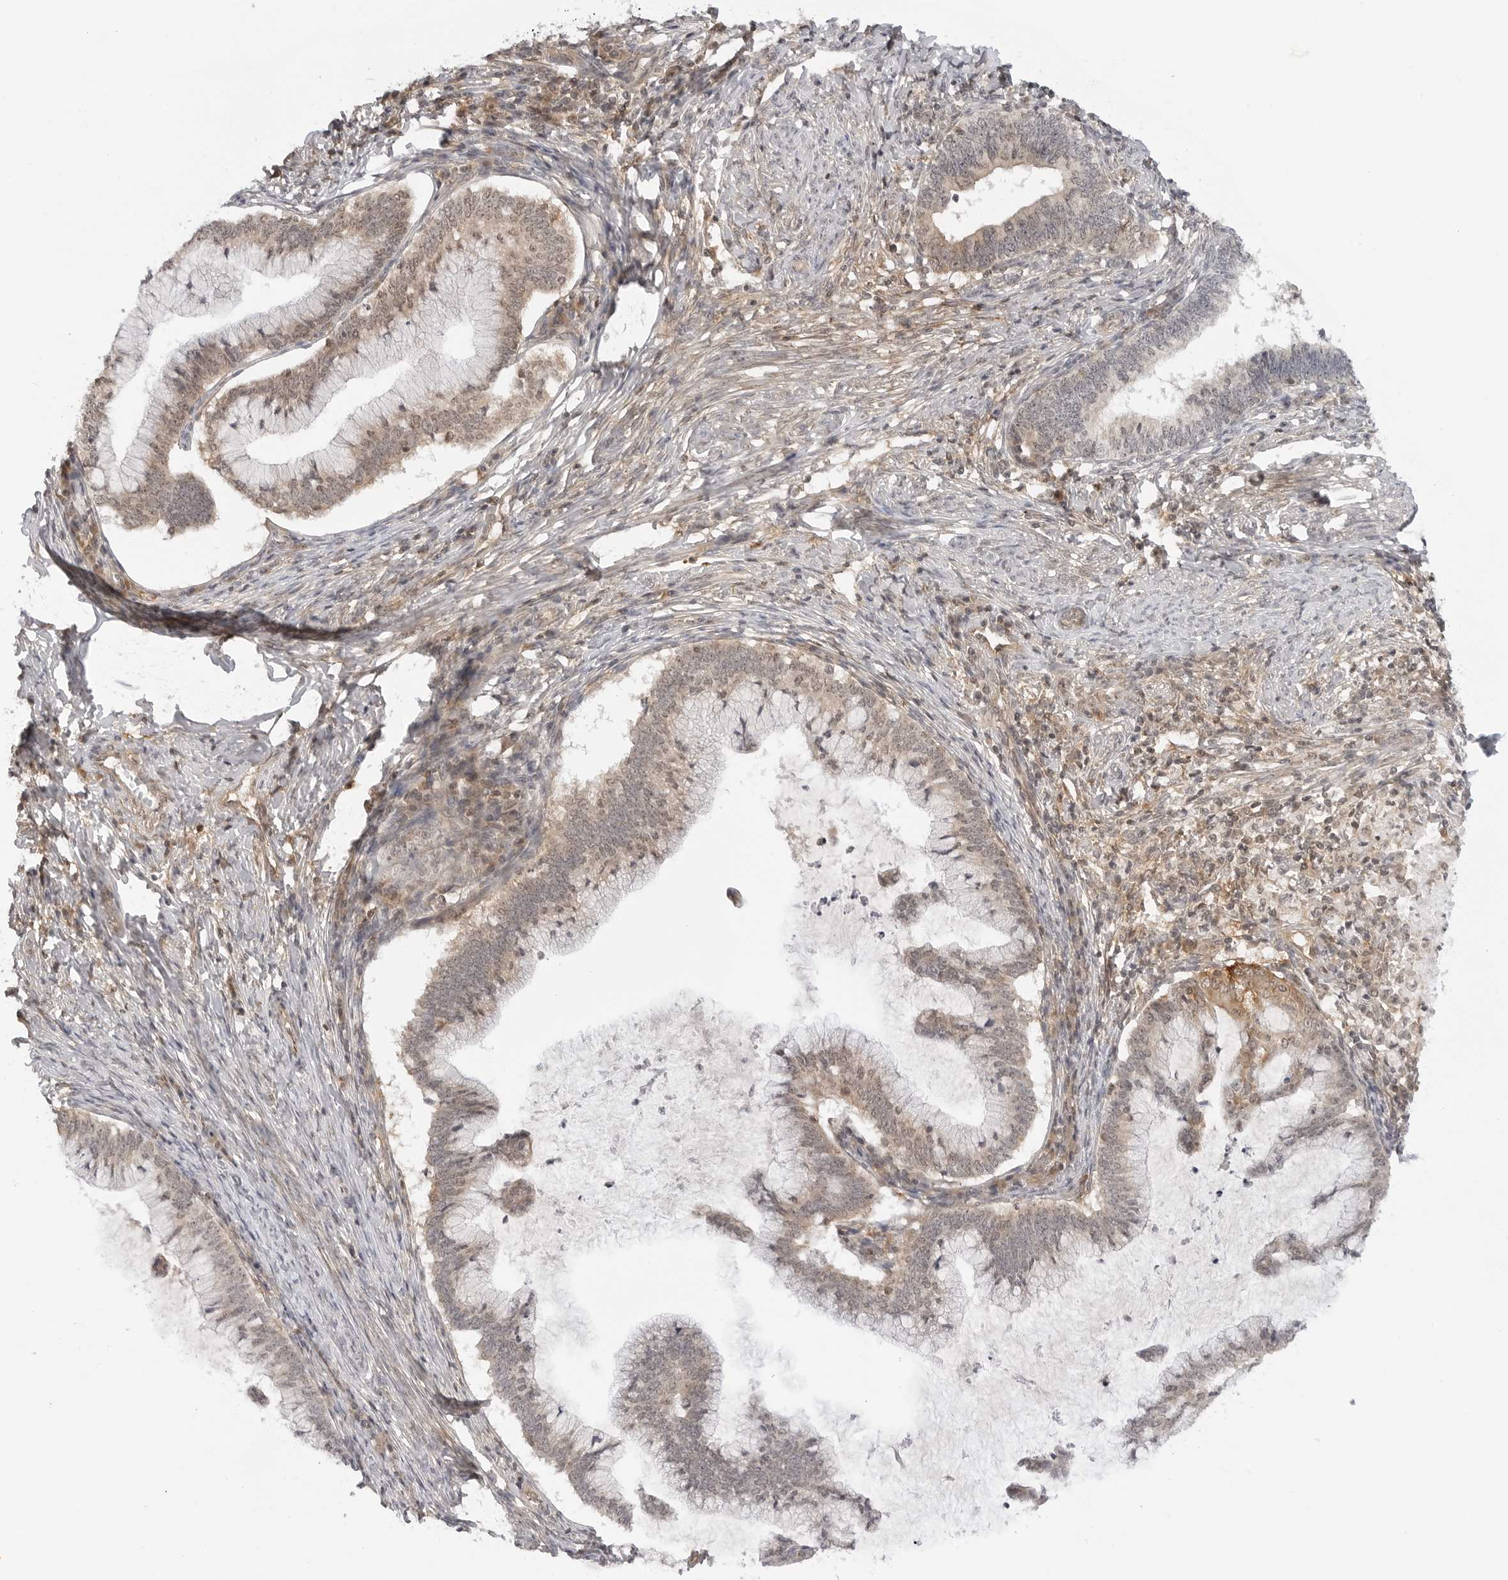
{"staining": {"intensity": "weak", "quantity": "25%-75%", "location": "cytoplasmic/membranous,nuclear"}, "tissue": "cervical cancer", "cell_type": "Tumor cells", "image_type": "cancer", "snomed": [{"axis": "morphology", "description": "Adenocarcinoma, NOS"}, {"axis": "topography", "description": "Cervix"}], "caption": "Immunohistochemical staining of human cervical adenocarcinoma displays low levels of weak cytoplasmic/membranous and nuclear positivity in approximately 25%-75% of tumor cells.", "gene": "MAP2K5", "patient": {"sex": "female", "age": 36}}